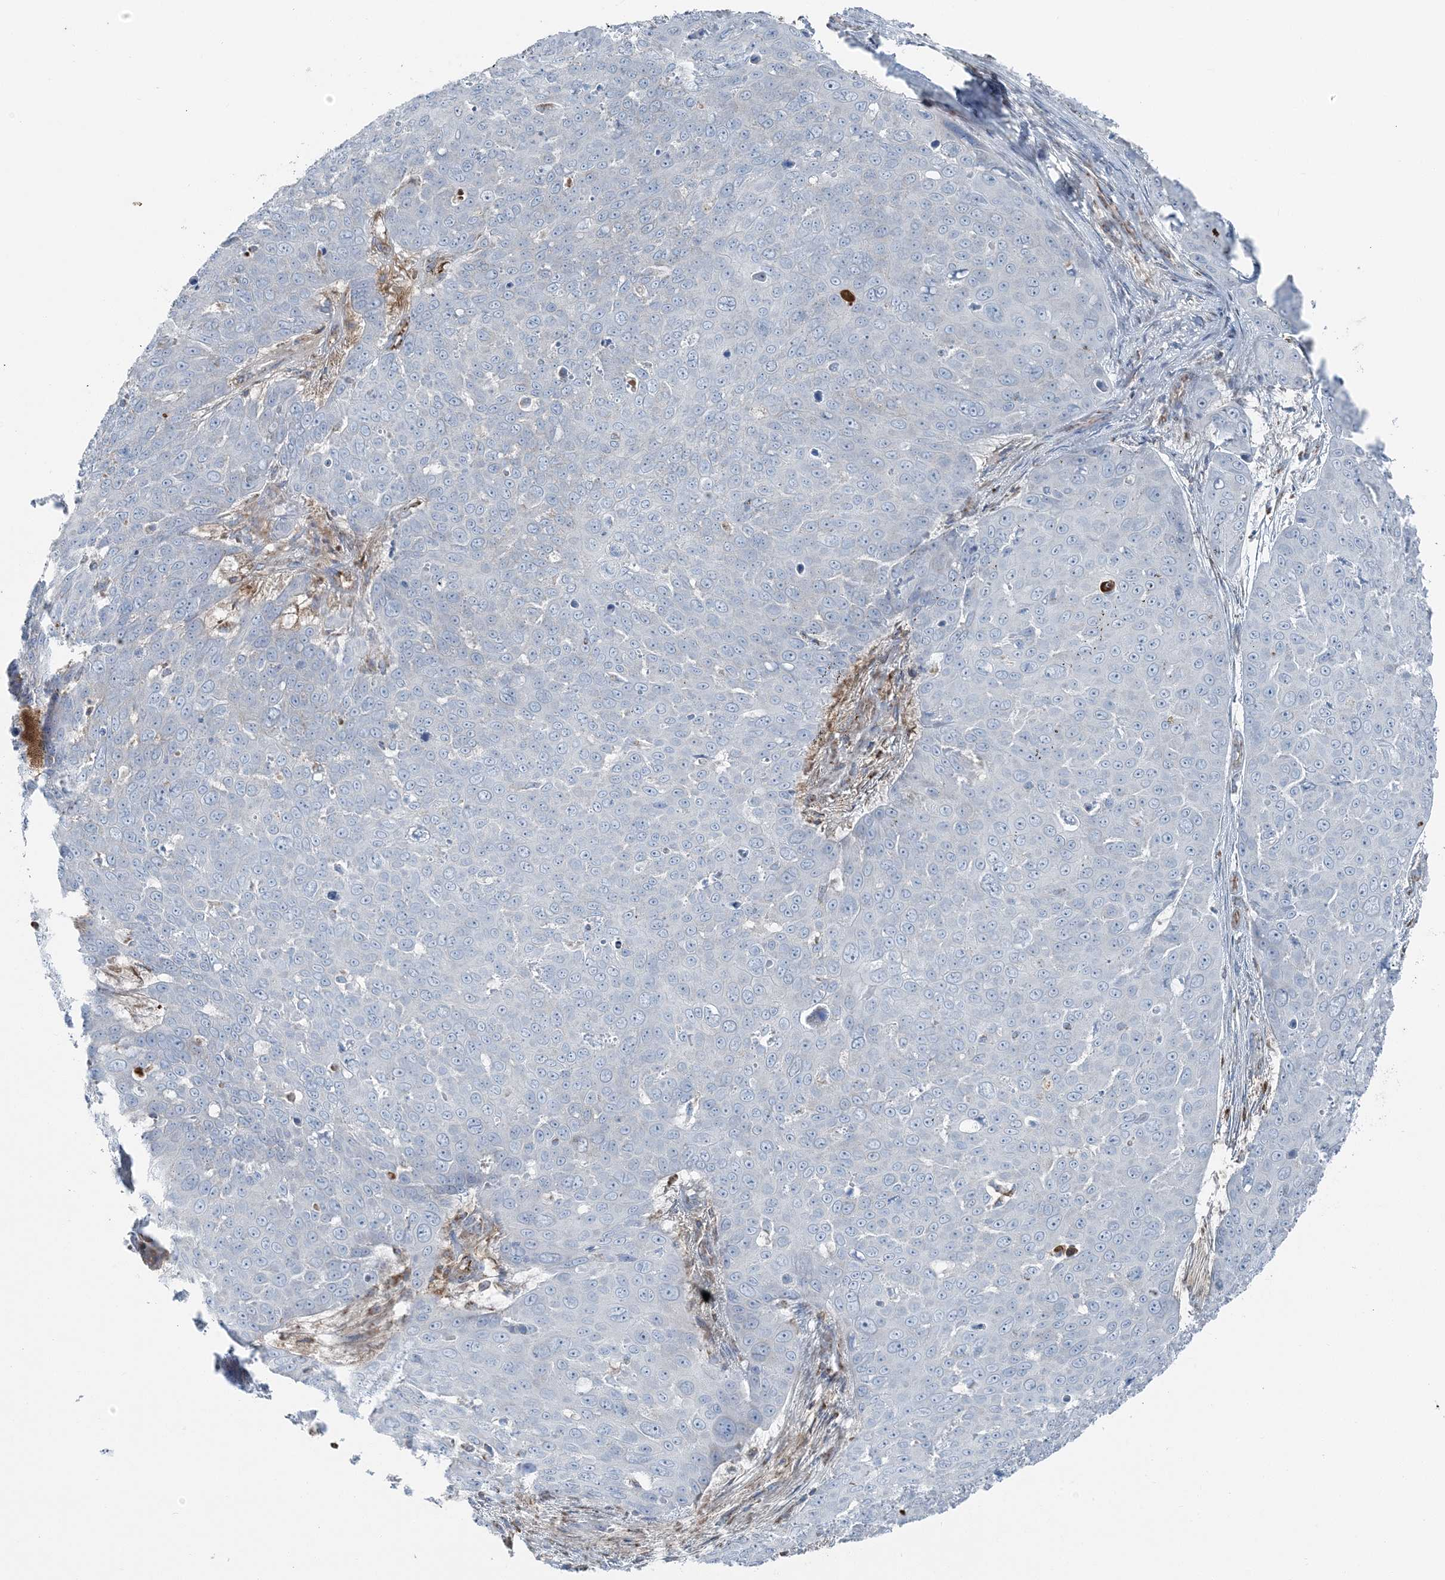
{"staining": {"intensity": "negative", "quantity": "none", "location": "none"}, "tissue": "skin cancer", "cell_type": "Tumor cells", "image_type": "cancer", "snomed": [{"axis": "morphology", "description": "Squamous cell carcinoma, NOS"}, {"axis": "topography", "description": "Skin"}], "caption": "Immunohistochemical staining of skin cancer (squamous cell carcinoma) reveals no significant staining in tumor cells. (Brightfield microscopy of DAB immunohistochemistry (IHC) at high magnification).", "gene": "SLC22A16", "patient": {"sex": "male", "age": 71}}